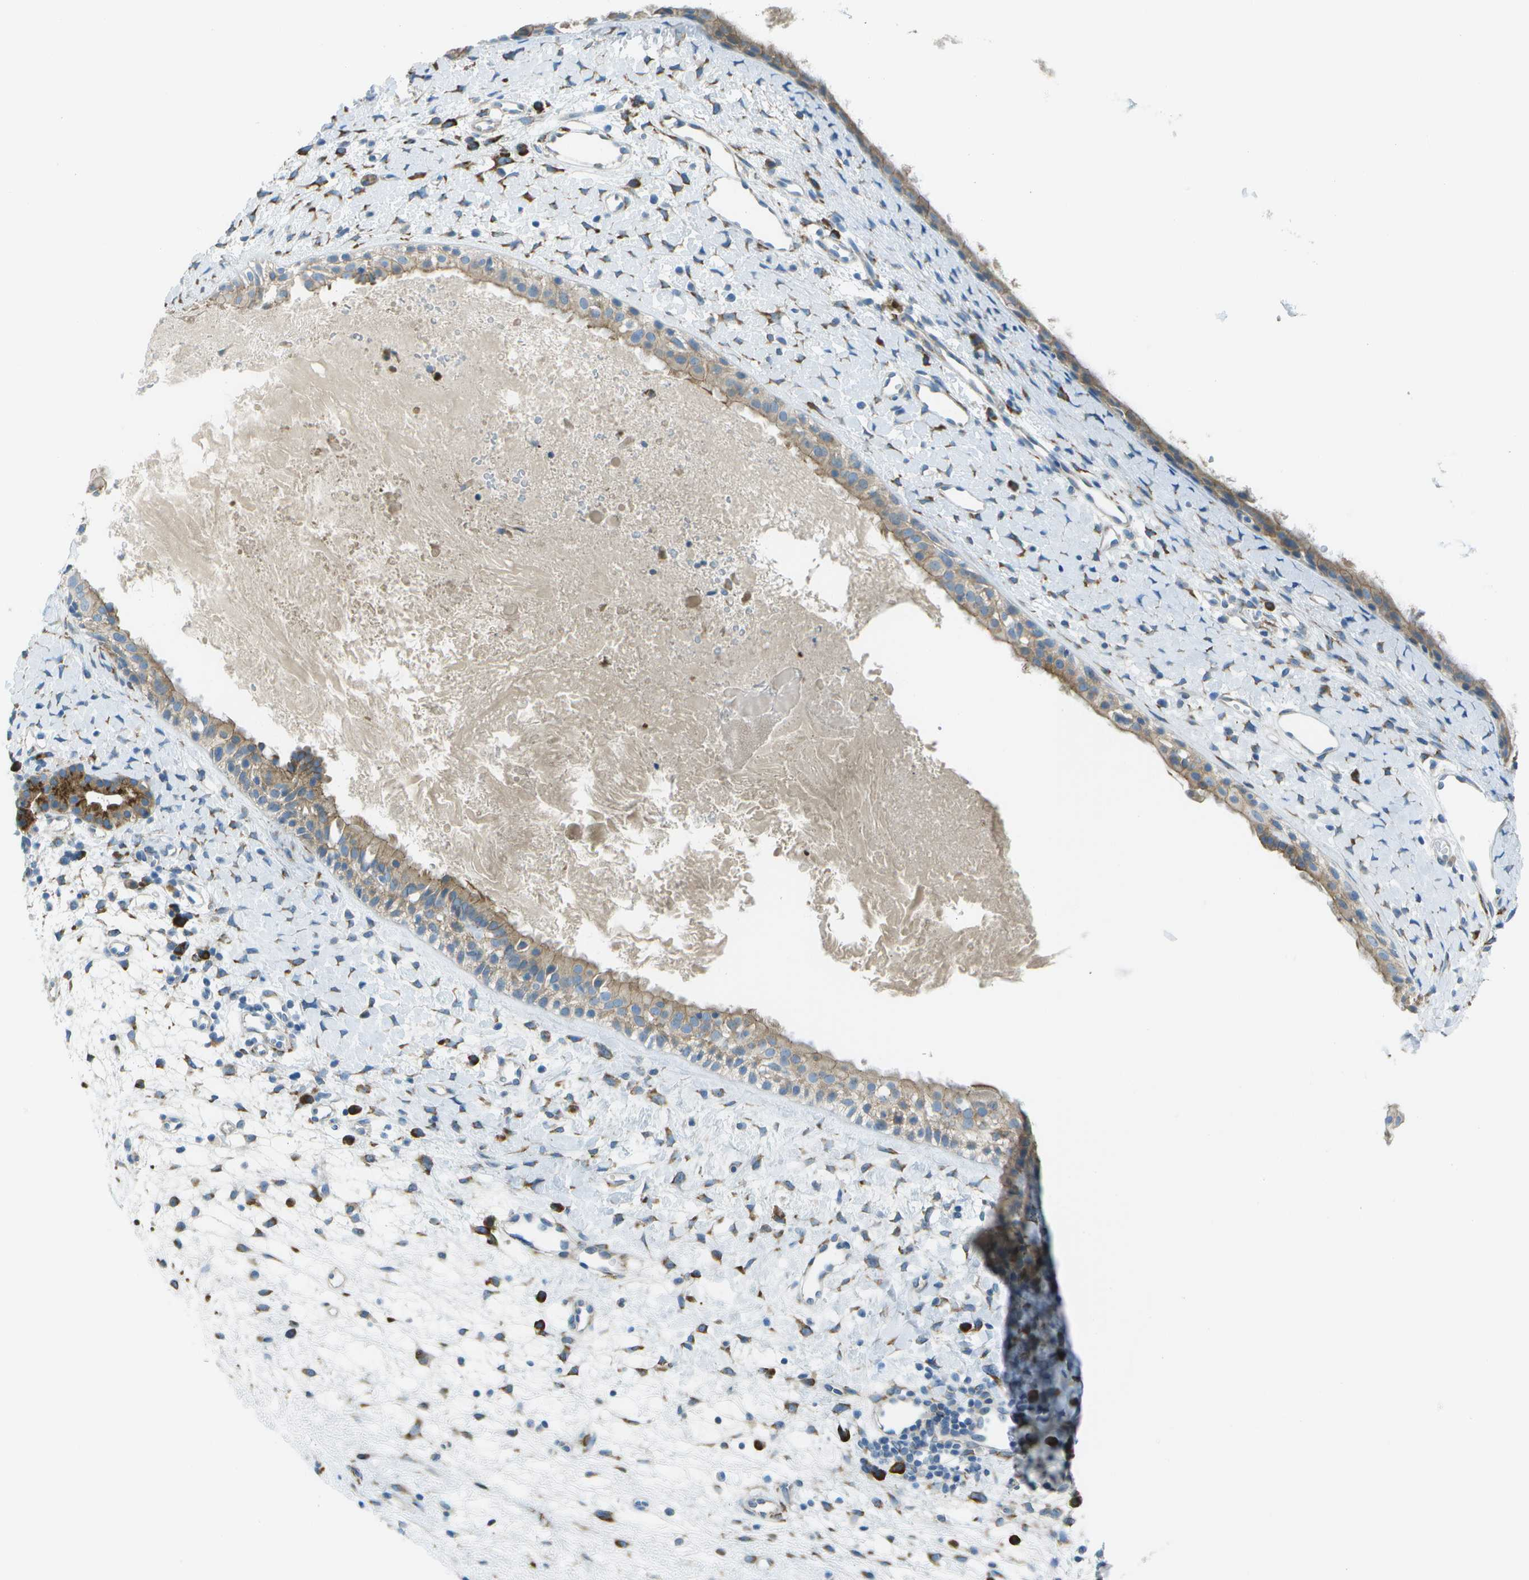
{"staining": {"intensity": "weak", "quantity": ">75%", "location": "cytoplasmic/membranous"}, "tissue": "nasopharynx", "cell_type": "Respiratory epithelial cells", "image_type": "normal", "snomed": [{"axis": "morphology", "description": "Normal tissue, NOS"}, {"axis": "topography", "description": "Nasopharynx"}], "caption": "Immunohistochemistry (IHC) photomicrograph of normal nasopharynx: nasopharynx stained using immunohistochemistry (IHC) demonstrates low levels of weak protein expression localized specifically in the cytoplasmic/membranous of respiratory epithelial cells, appearing as a cytoplasmic/membranous brown color.", "gene": "KCTD3", "patient": {"sex": "male", "age": 22}}